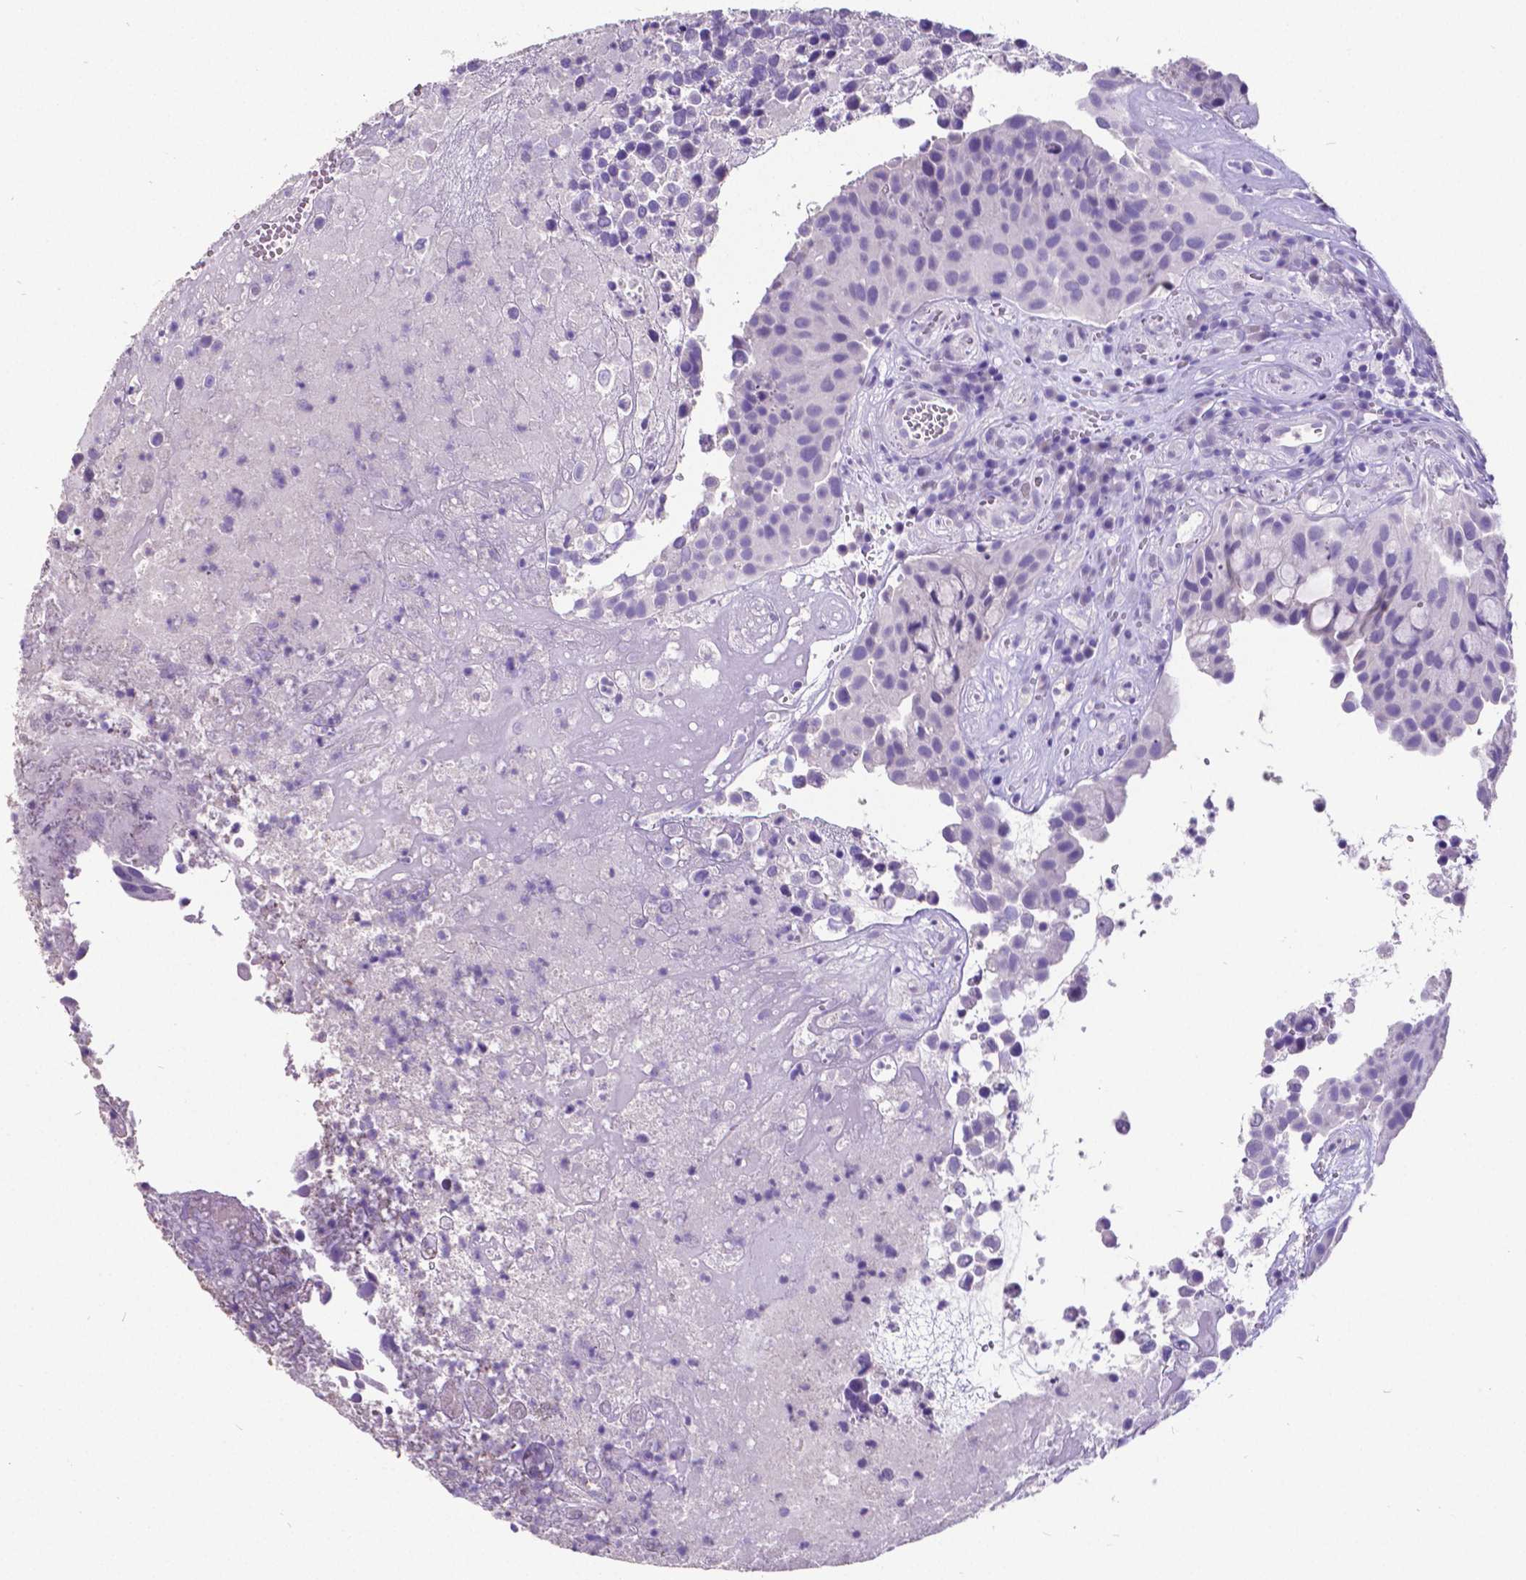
{"staining": {"intensity": "negative", "quantity": "none", "location": "none"}, "tissue": "urothelial cancer", "cell_type": "Tumor cells", "image_type": "cancer", "snomed": [{"axis": "morphology", "description": "Urothelial carcinoma, Low grade"}, {"axis": "topography", "description": "Urinary bladder"}], "caption": "This histopathology image is of urothelial cancer stained with IHC to label a protein in brown with the nuclei are counter-stained blue. There is no expression in tumor cells.", "gene": "SATB2", "patient": {"sex": "male", "age": 76}}